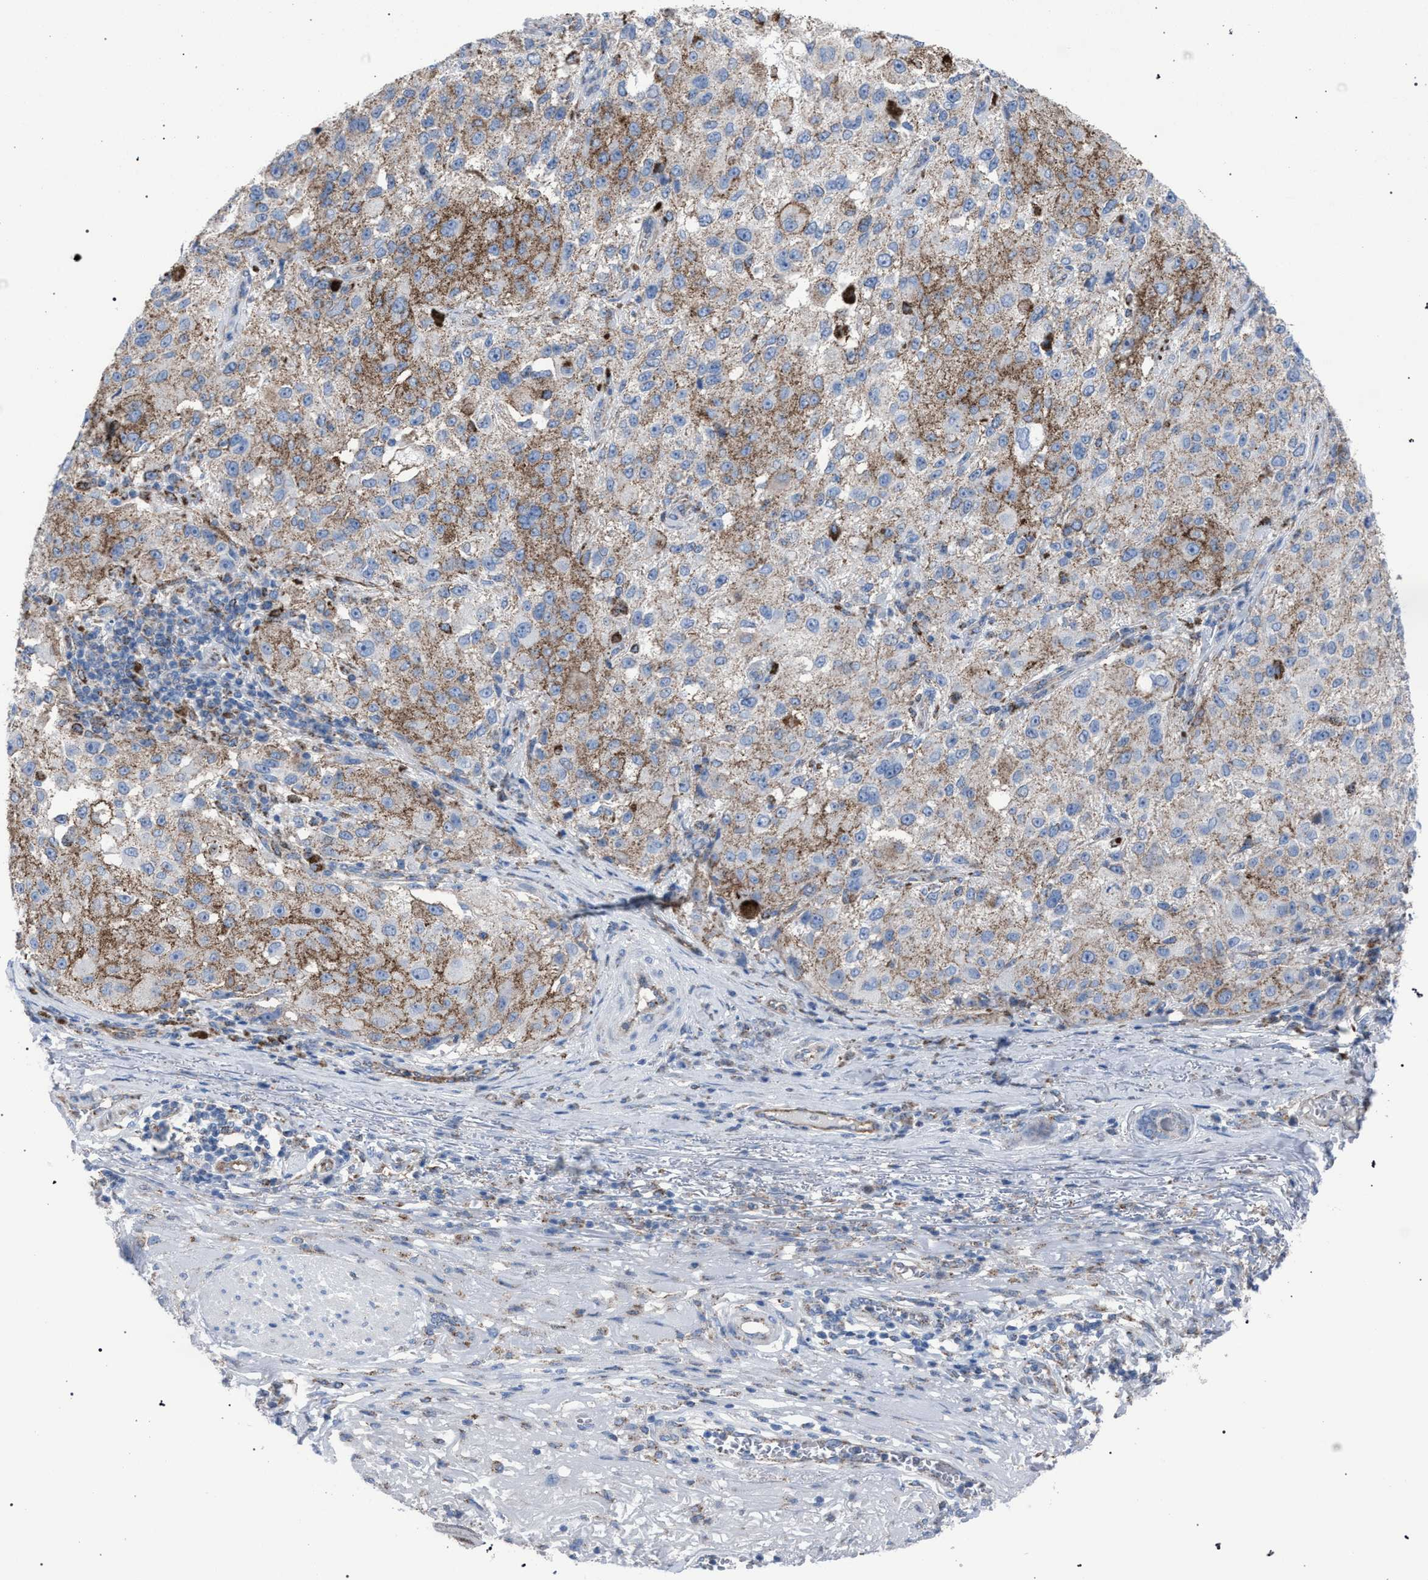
{"staining": {"intensity": "weak", "quantity": "25%-75%", "location": "cytoplasmic/membranous"}, "tissue": "melanoma", "cell_type": "Tumor cells", "image_type": "cancer", "snomed": [{"axis": "morphology", "description": "Necrosis, NOS"}, {"axis": "morphology", "description": "Malignant melanoma, NOS"}, {"axis": "topography", "description": "Skin"}], "caption": "IHC (DAB (3,3'-diaminobenzidine)) staining of human malignant melanoma exhibits weak cytoplasmic/membranous protein staining in about 25%-75% of tumor cells. The protein is shown in brown color, while the nuclei are stained blue.", "gene": "HSD17B4", "patient": {"sex": "female", "age": 87}}